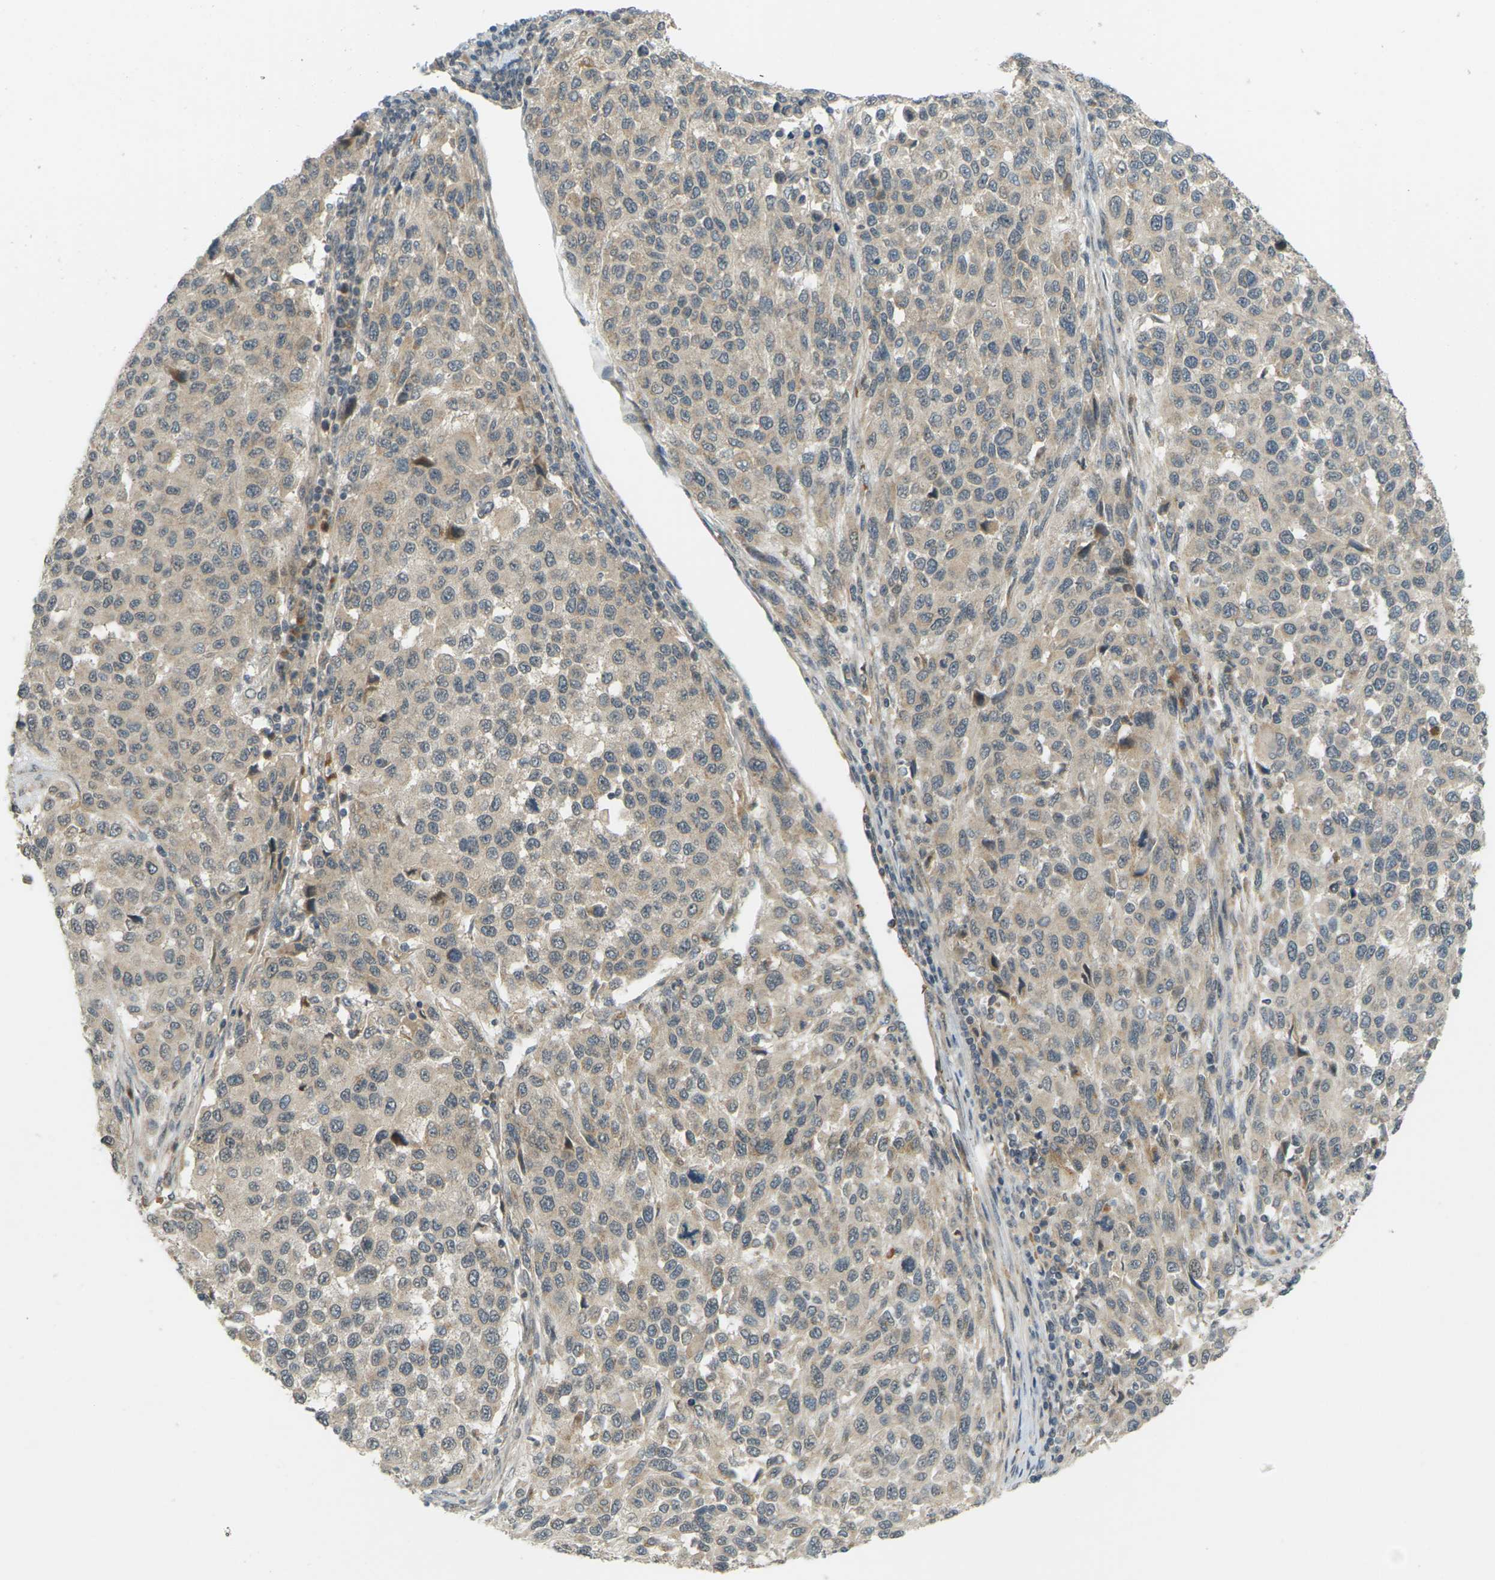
{"staining": {"intensity": "weak", "quantity": ">75%", "location": "cytoplasmic/membranous"}, "tissue": "melanoma", "cell_type": "Tumor cells", "image_type": "cancer", "snomed": [{"axis": "morphology", "description": "Malignant melanoma, Metastatic site"}, {"axis": "topography", "description": "Lymph node"}], "caption": "Protein expression analysis of melanoma displays weak cytoplasmic/membranous staining in about >75% of tumor cells.", "gene": "SOCS6", "patient": {"sex": "male", "age": 61}}